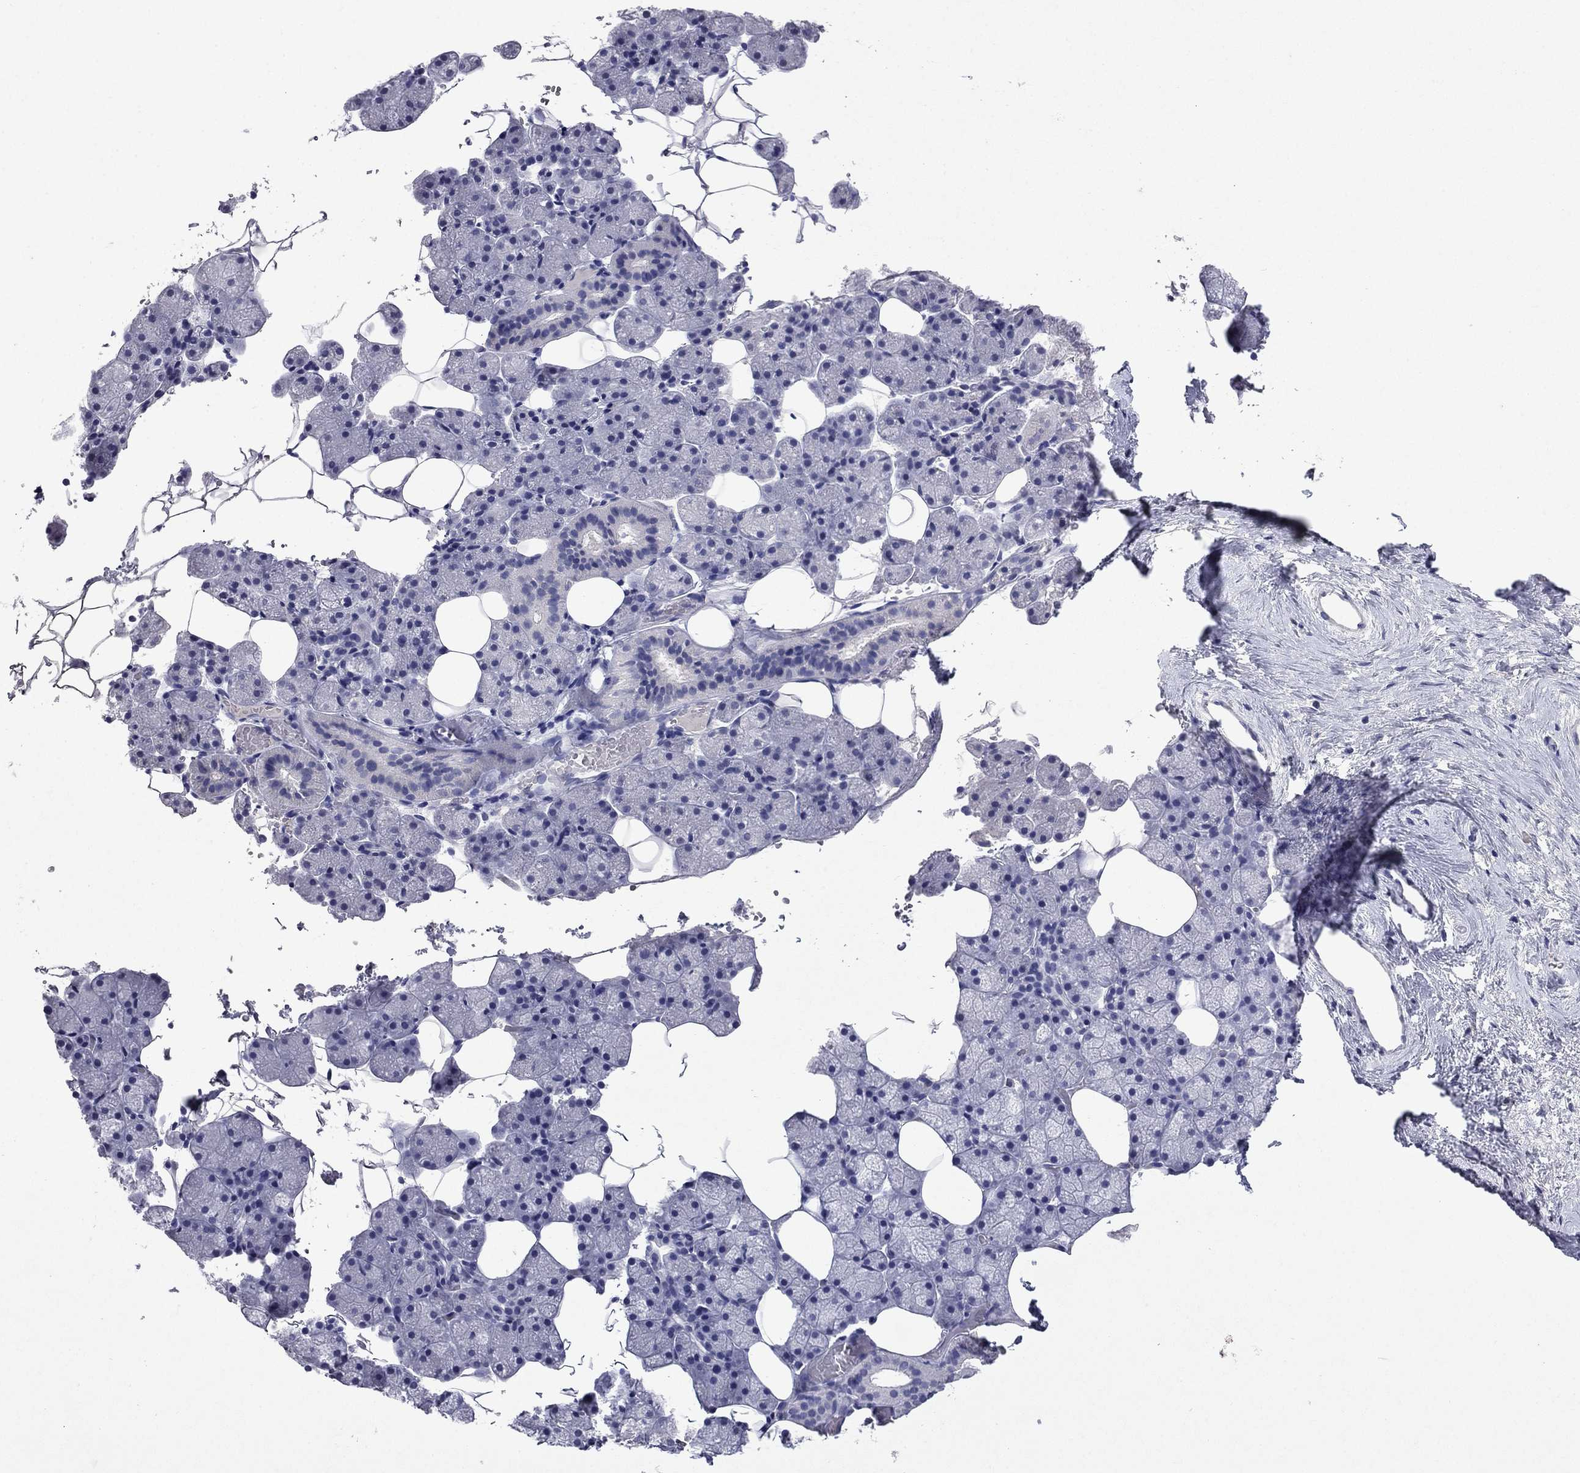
{"staining": {"intensity": "negative", "quantity": "none", "location": "none"}, "tissue": "salivary gland", "cell_type": "Glandular cells", "image_type": "normal", "snomed": [{"axis": "morphology", "description": "Normal tissue, NOS"}, {"axis": "topography", "description": "Salivary gland"}], "caption": "Protein analysis of normal salivary gland shows no significant positivity in glandular cells.", "gene": "CFAP119", "patient": {"sex": "male", "age": 38}}